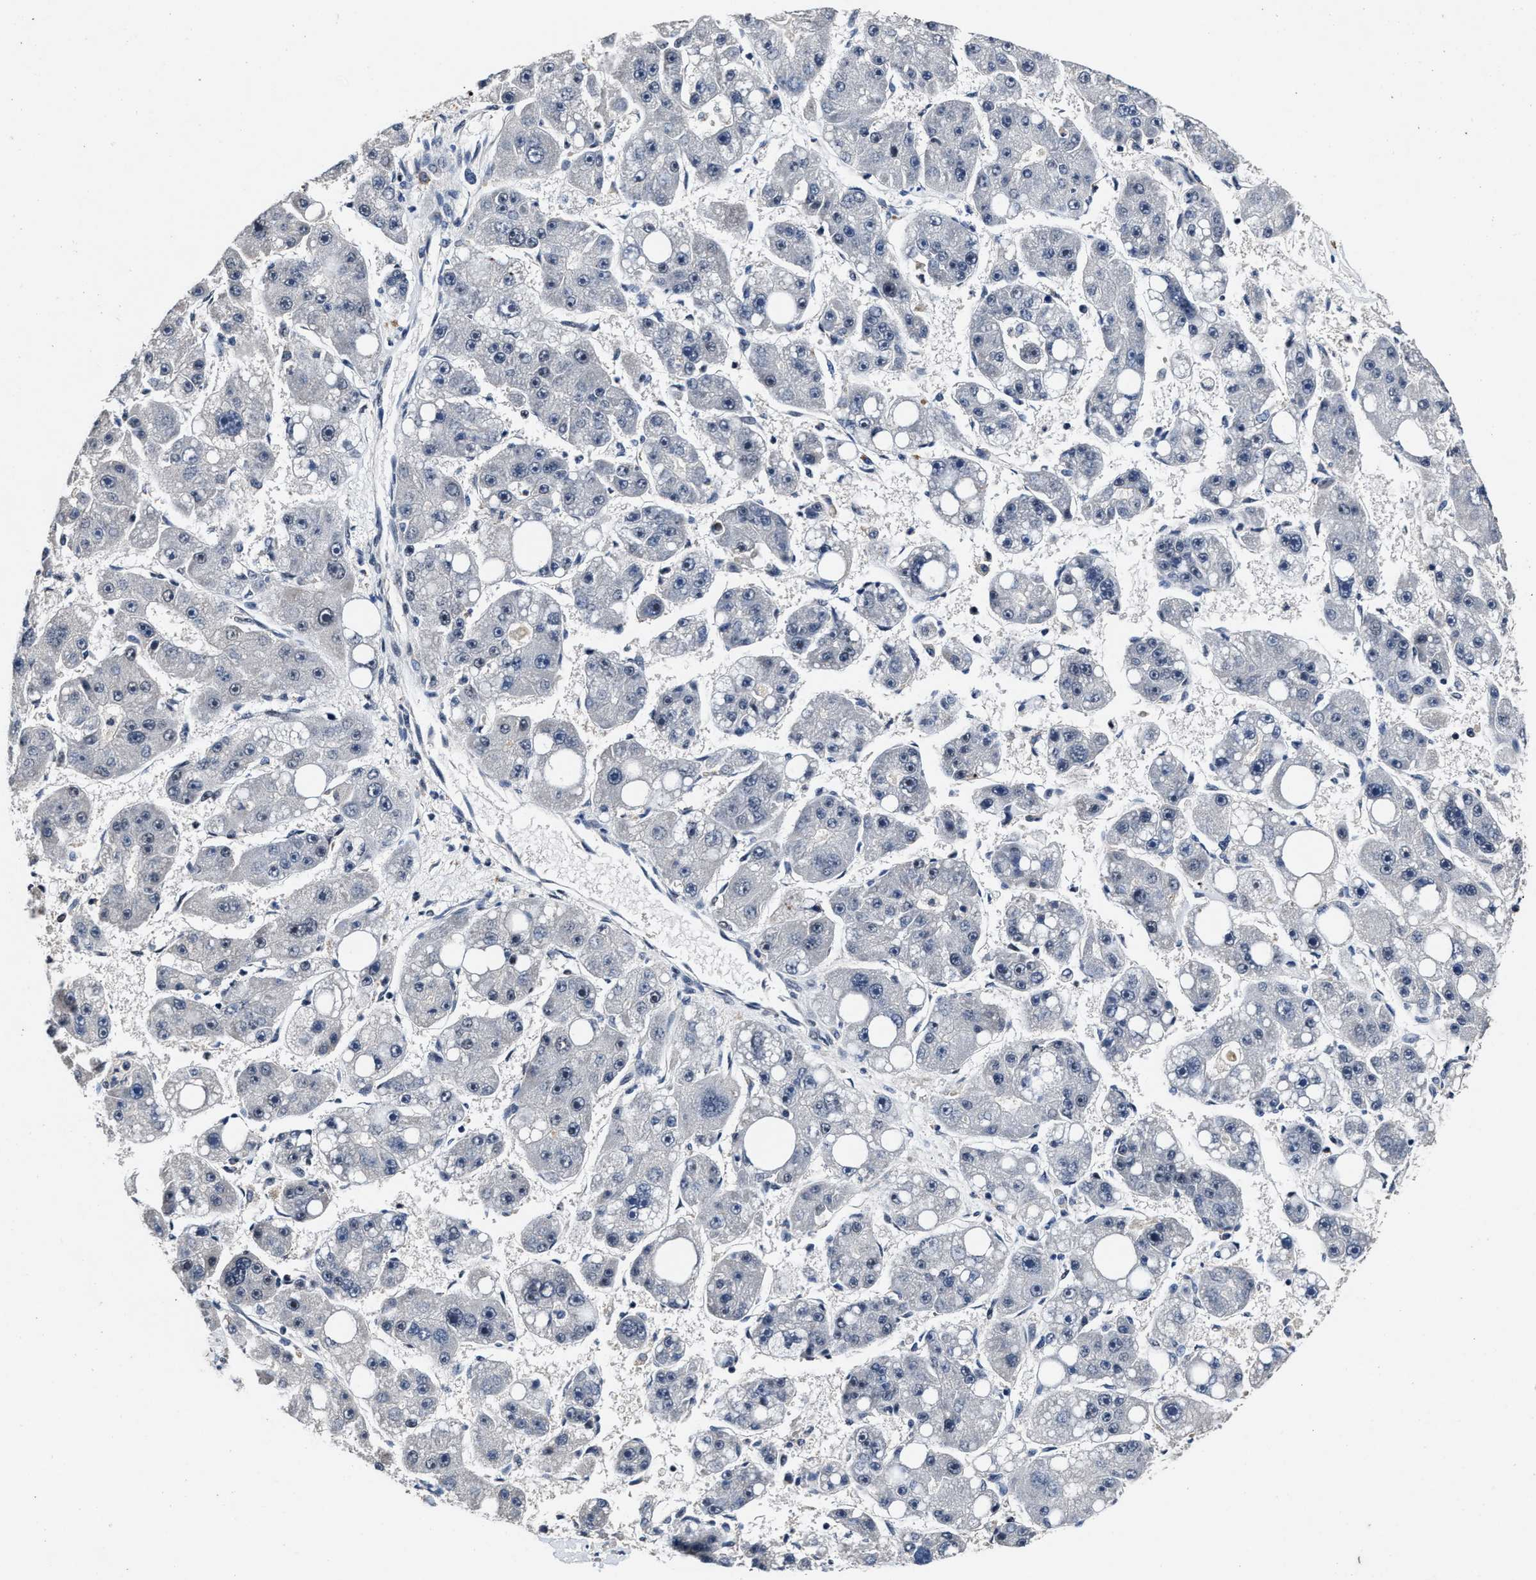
{"staining": {"intensity": "negative", "quantity": "none", "location": "none"}, "tissue": "liver cancer", "cell_type": "Tumor cells", "image_type": "cancer", "snomed": [{"axis": "morphology", "description": "Carcinoma, Hepatocellular, NOS"}, {"axis": "topography", "description": "Liver"}], "caption": "The histopathology image demonstrates no staining of tumor cells in hepatocellular carcinoma (liver).", "gene": "ZNF233", "patient": {"sex": "female", "age": 61}}